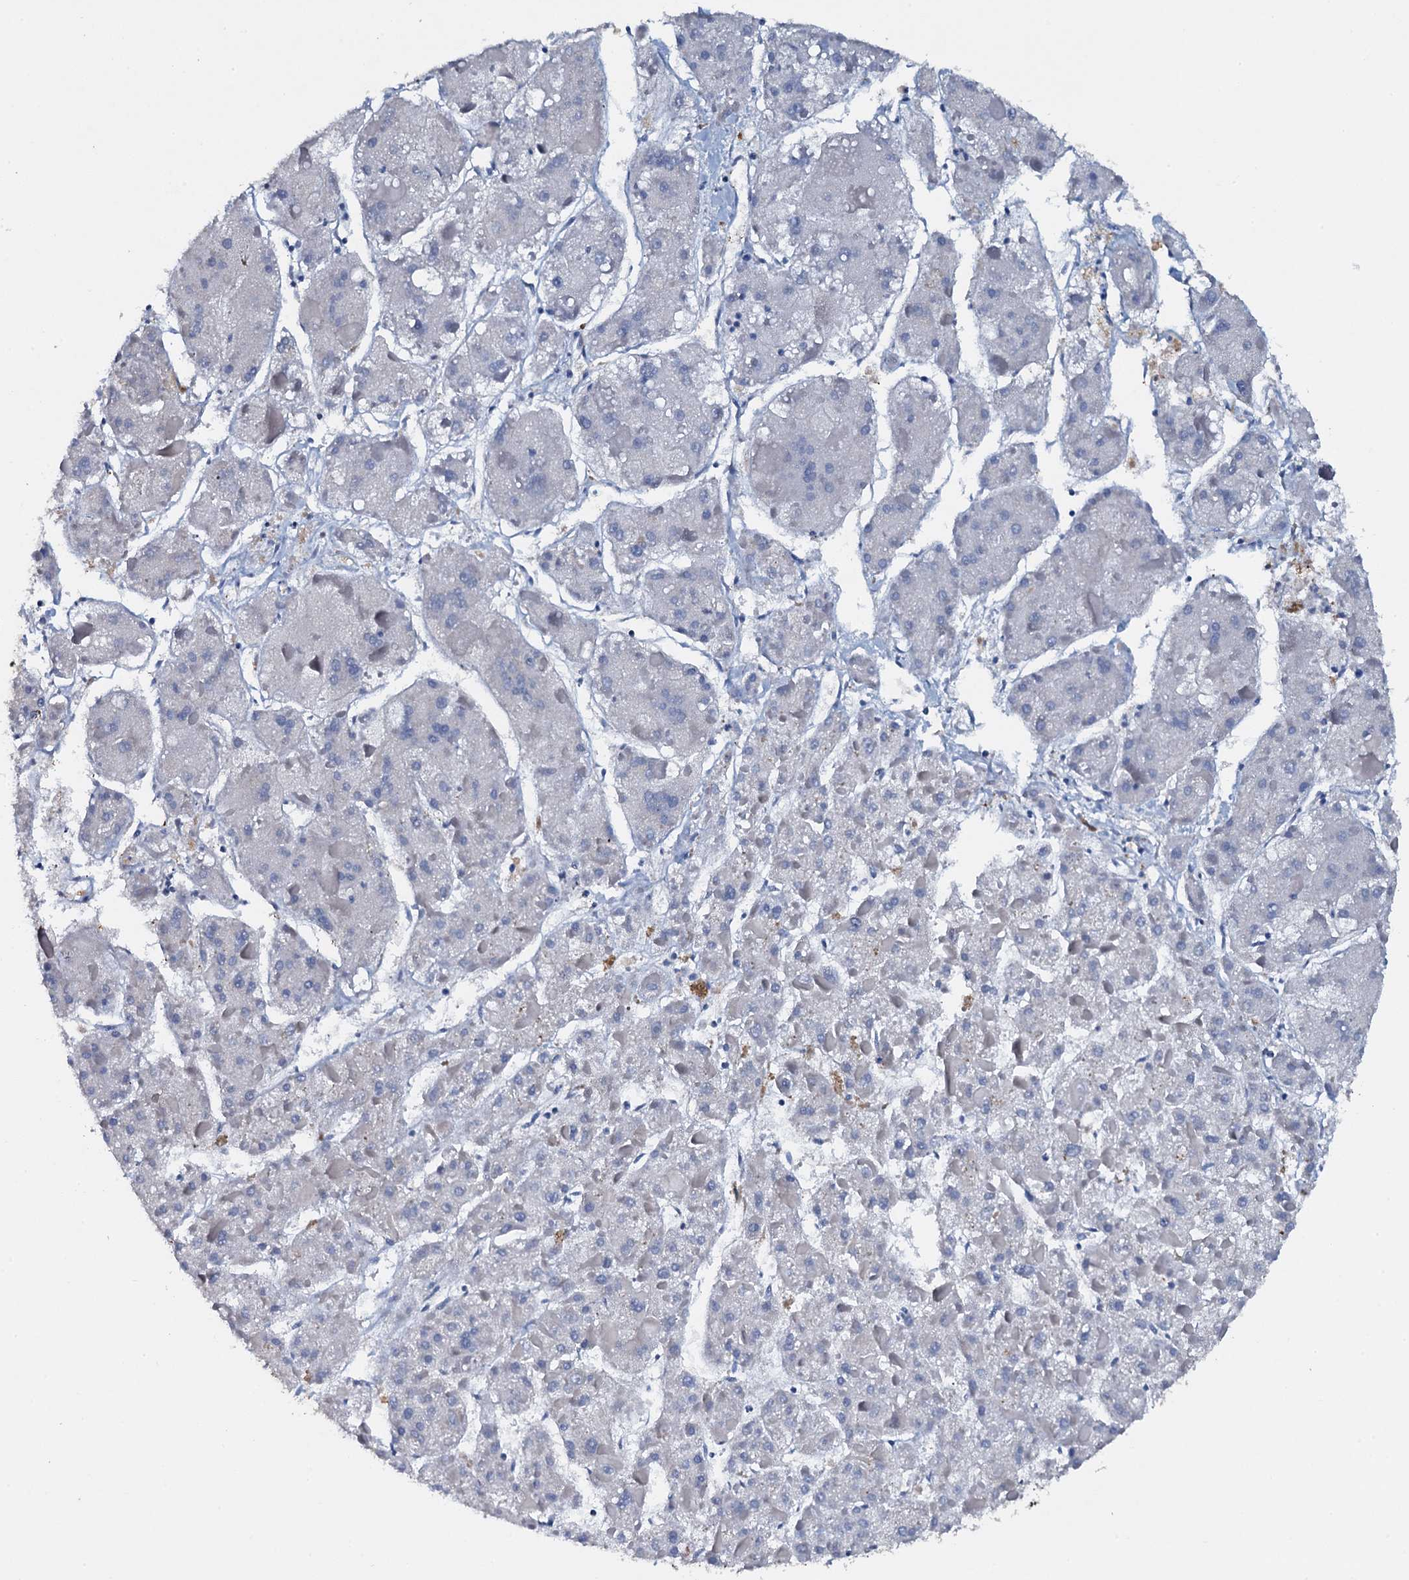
{"staining": {"intensity": "negative", "quantity": "none", "location": "none"}, "tissue": "liver cancer", "cell_type": "Tumor cells", "image_type": "cancer", "snomed": [{"axis": "morphology", "description": "Carcinoma, Hepatocellular, NOS"}, {"axis": "topography", "description": "Liver"}], "caption": "A high-resolution image shows immunohistochemistry (IHC) staining of hepatocellular carcinoma (liver), which displays no significant staining in tumor cells. Nuclei are stained in blue.", "gene": "MS4A4E", "patient": {"sex": "female", "age": 73}}